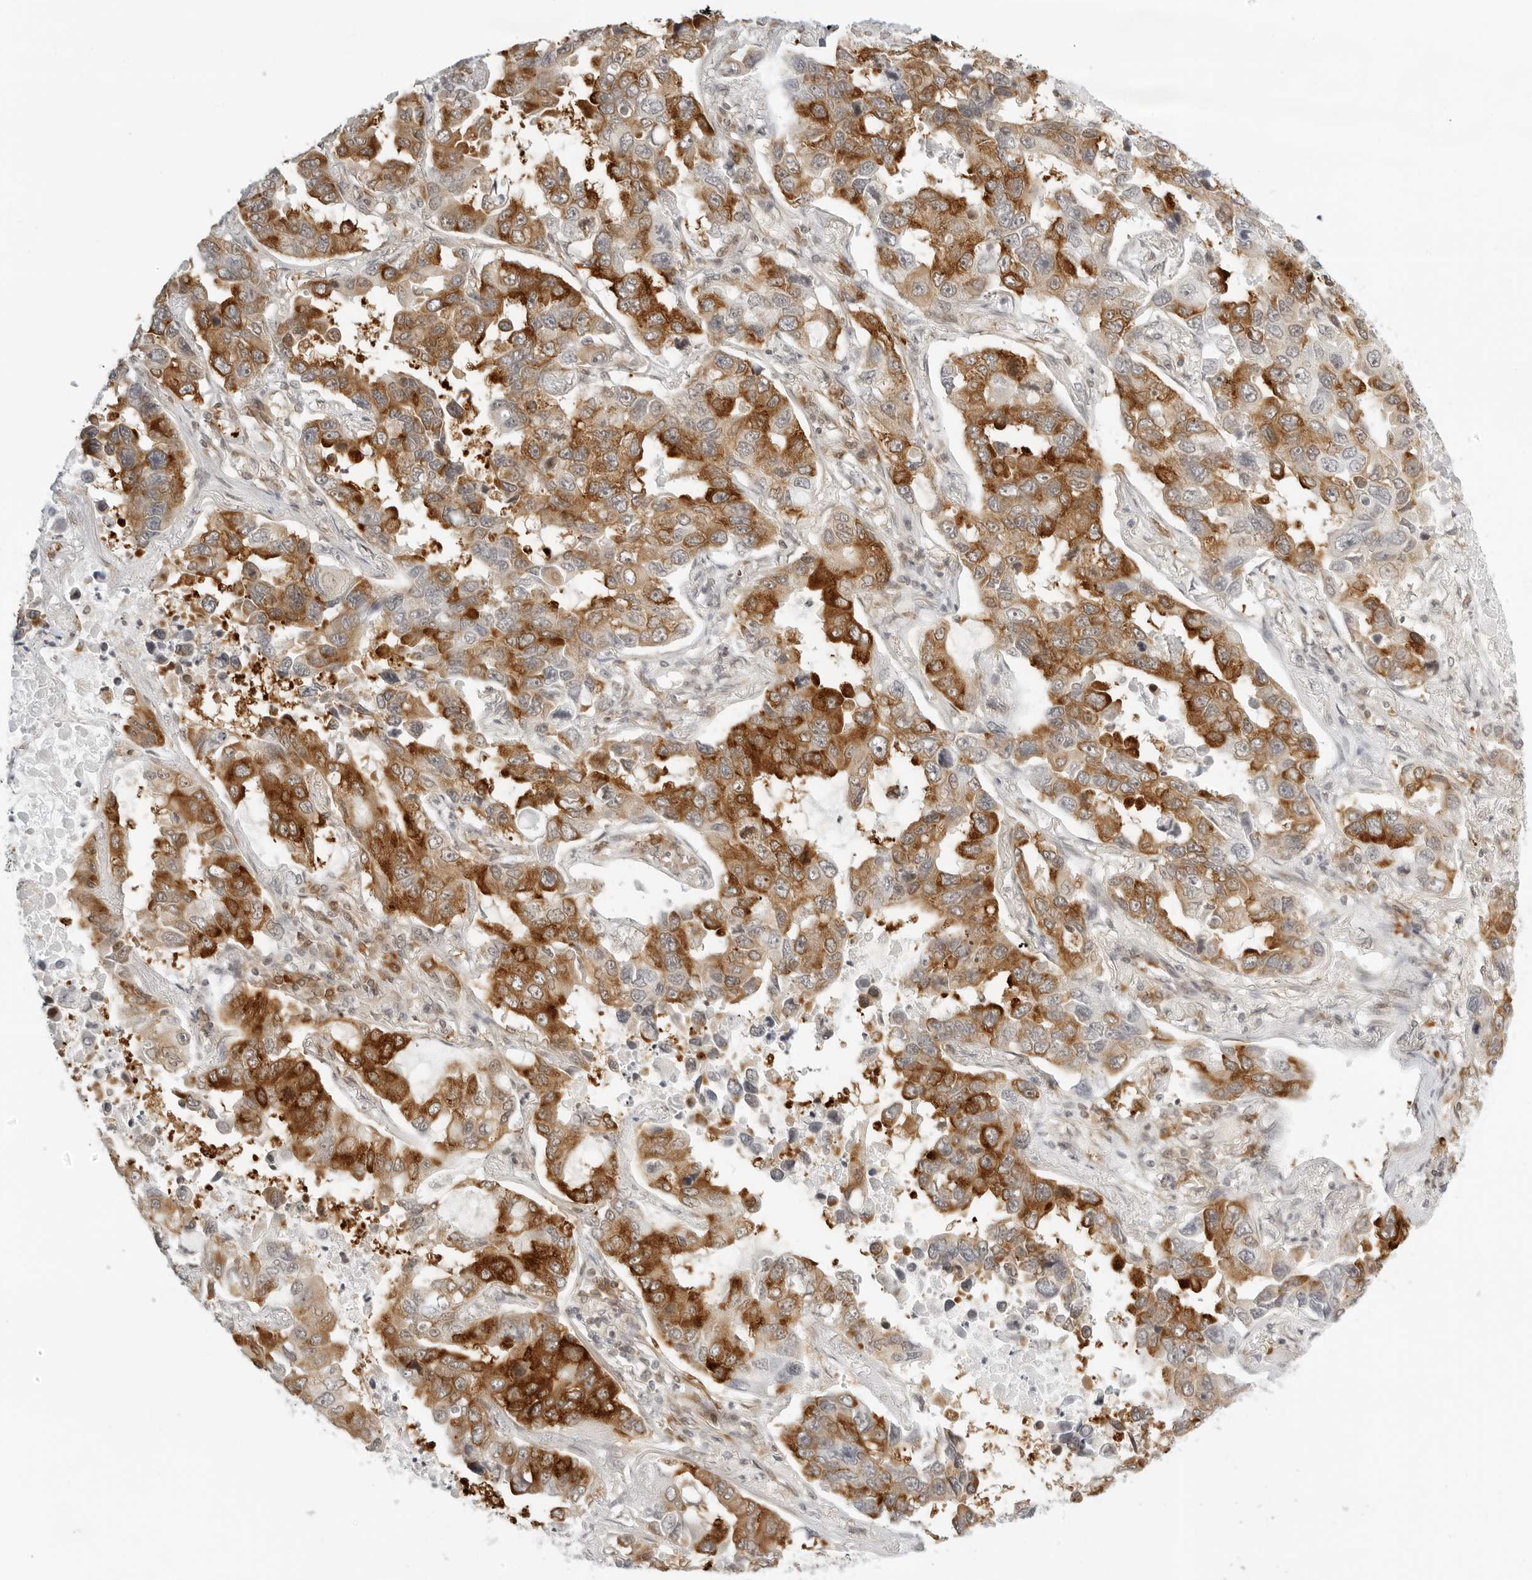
{"staining": {"intensity": "strong", "quantity": ">75%", "location": "cytoplasmic/membranous"}, "tissue": "lung cancer", "cell_type": "Tumor cells", "image_type": "cancer", "snomed": [{"axis": "morphology", "description": "Adenocarcinoma, NOS"}, {"axis": "topography", "description": "Lung"}], "caption": "The photomicrograph displays staining of adenocarcinoma (lung), revealing strong cytoplasmic/membranous protein positivity (brown color) within tumor cells. Using DAB (brown) and hematoxylin (blue) stains, captured at high magnification using brightfield microscopy.", "gene": "EIF4G1", "patient": {"sex": "male", "age": 64}}